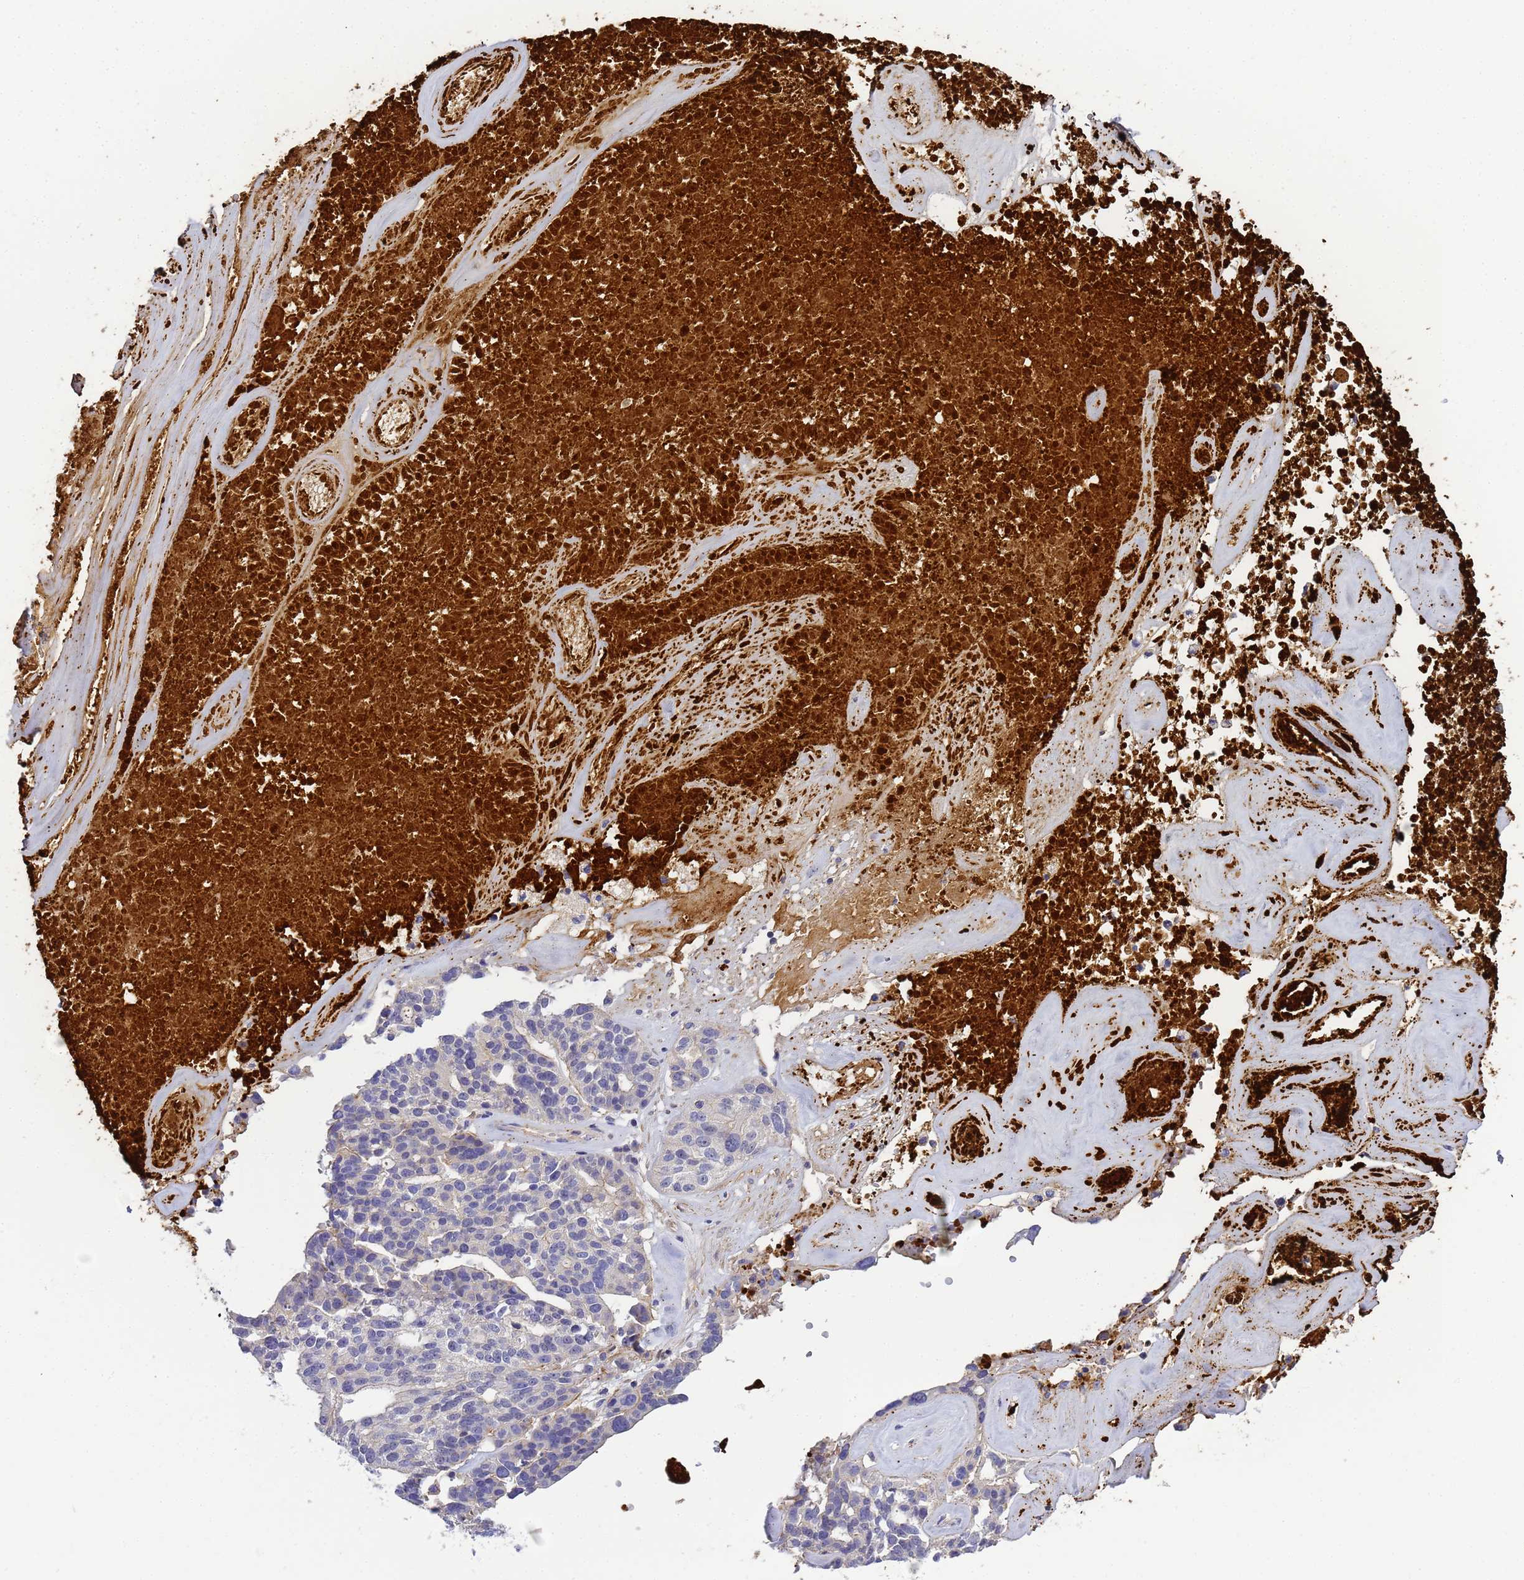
{"staining": {"intensity": "negative", "quantity": "none", "location": "none"}, "tissue": "ovarian cancer", "cell_type": "Tumor cells", "image_type": "cancer", "snomed": [{"axis": "morphology", "description": "Cystadenocarcinoma, serous, NOS"}, {"axis": "topography", "description": "Ovary"}], "caption": "Human serous cystadenocarcinoma (ovarian) stained for a protein using IHC exhibits no positivity in tumor cells.", "gene": "MYL12A", "patient": {"sex": "female", "age": 59}}